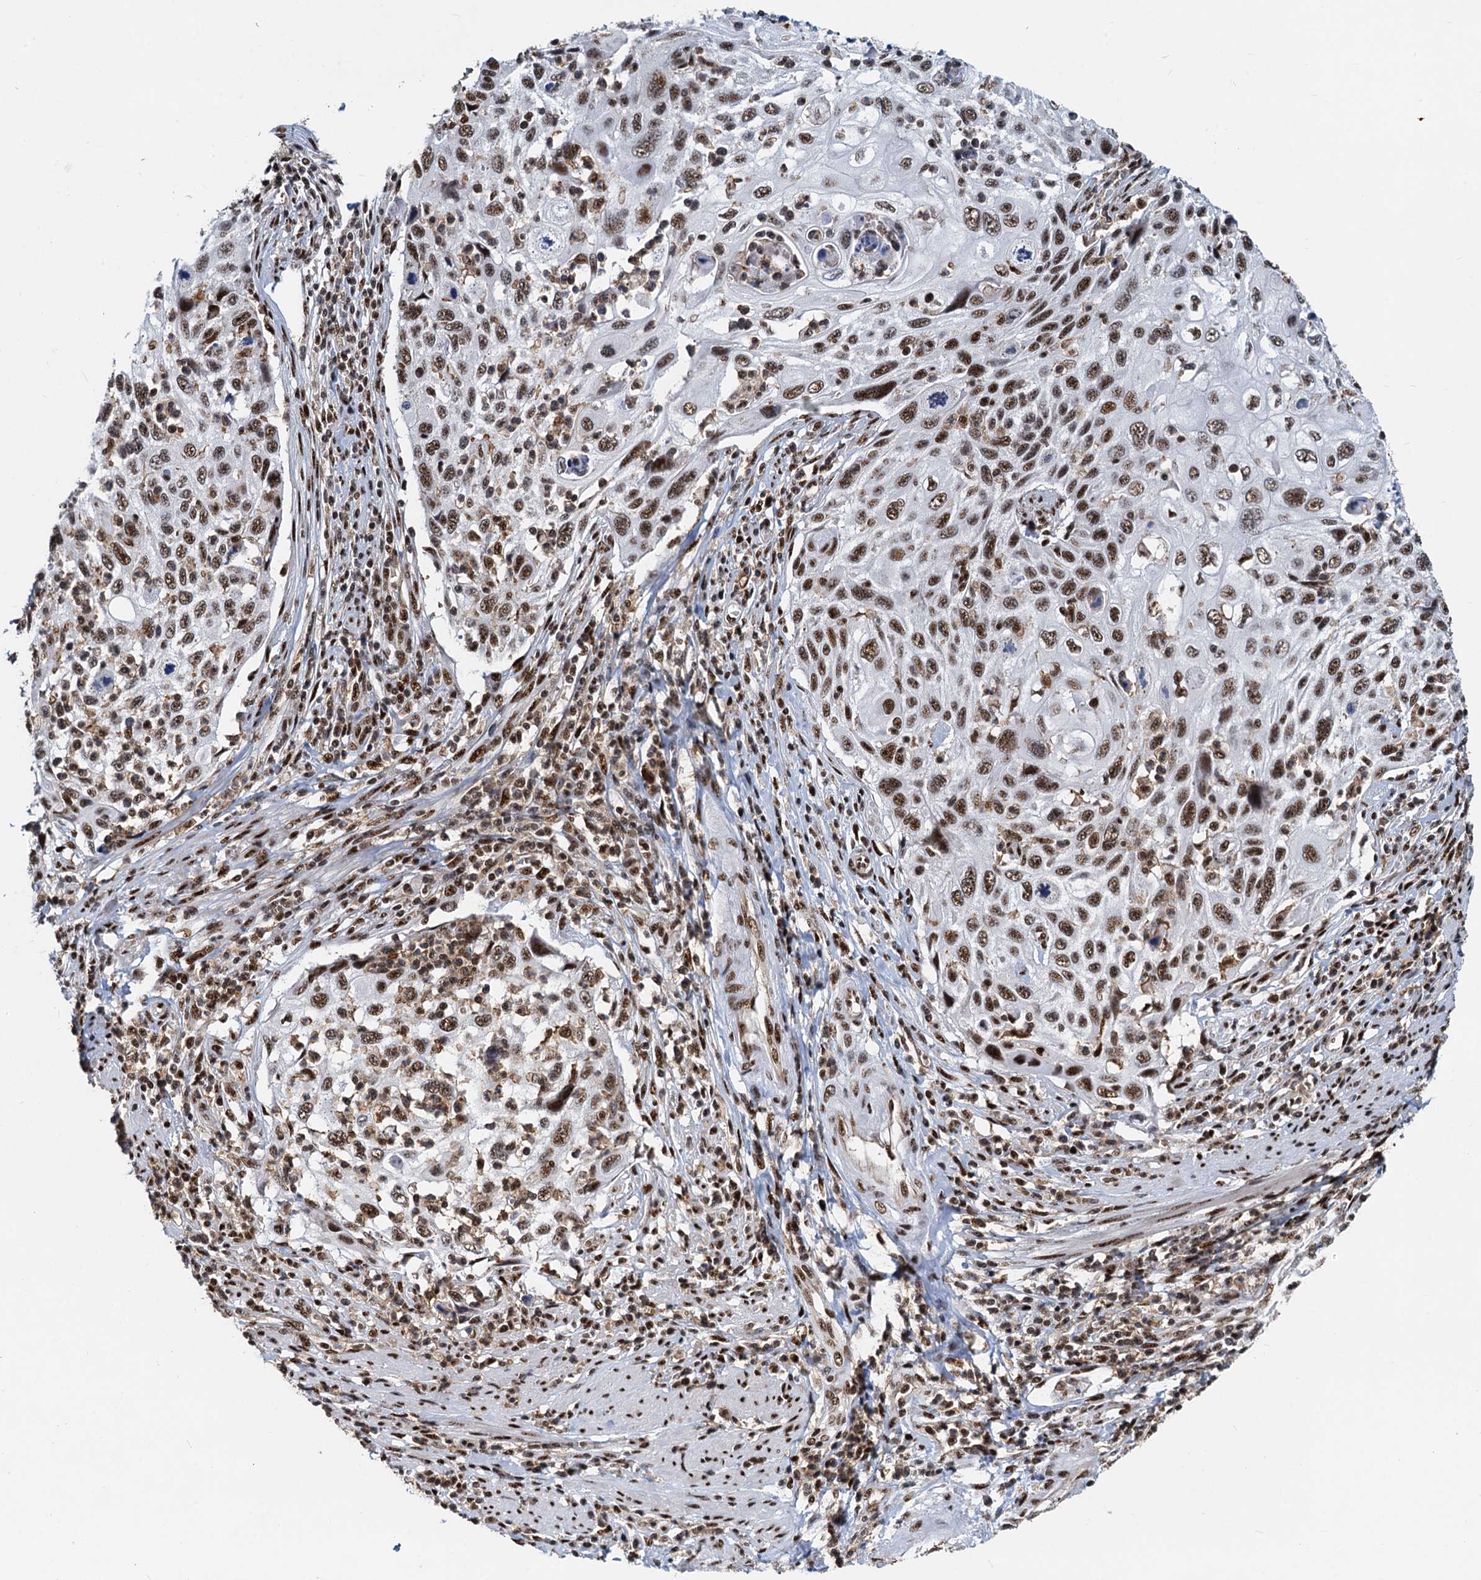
{"staining": {"intensity": "moderate", "quantity": ">75%", "location": "nuclear"}, "tissue": "cervical cancer", "cell_type": "Tumor cells", "image_type": "cancer", "snomed": [{"axis": "morphology", "description": "Squamous cell carcinoma, NOS"}, {"axis": "topography", "description": "Cervix"}], "caption": "Immunohistochemical staining of human squamous cell carcinoma (cervical) exhibits medium levels of moderate nuclear expression in about >75% of tumor cells.", "gene": "RBM26", "patient": {"sex": "female", "age": 70}}